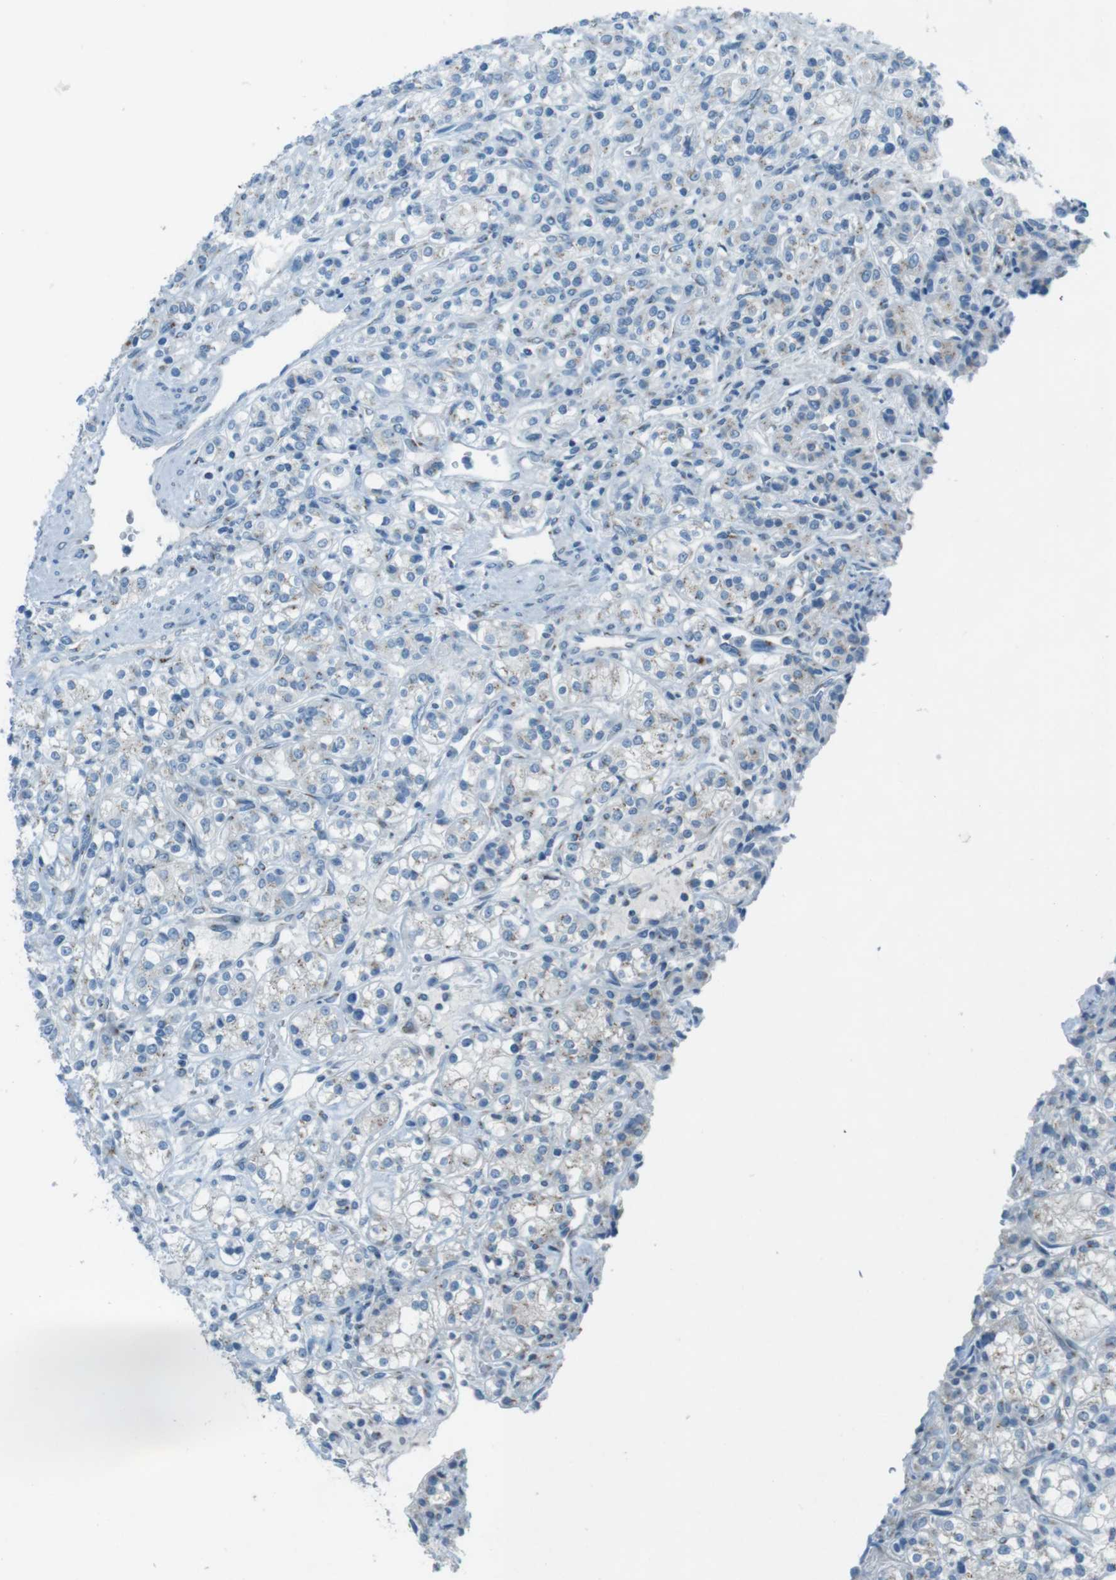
{"staining": {"intensity": "negative", "quantity": "none", "location": "none"}, "tissue": "renal cancer", "cell_type": "Tumor cells", "image_type": "cancer", "snomed": [{"axis": "morphology", "description": "Adenocarcinoma, NOS"}, {"axis": "topography", "description": "Kidney"}], "caption": "An IHC image of adenocarcinoma (renal) is shown. There is no staining in tumor cells of adenocarcinoma (renal).", "gene": "TXNDC15", "patient": {"sex": "male", "age": 77}}